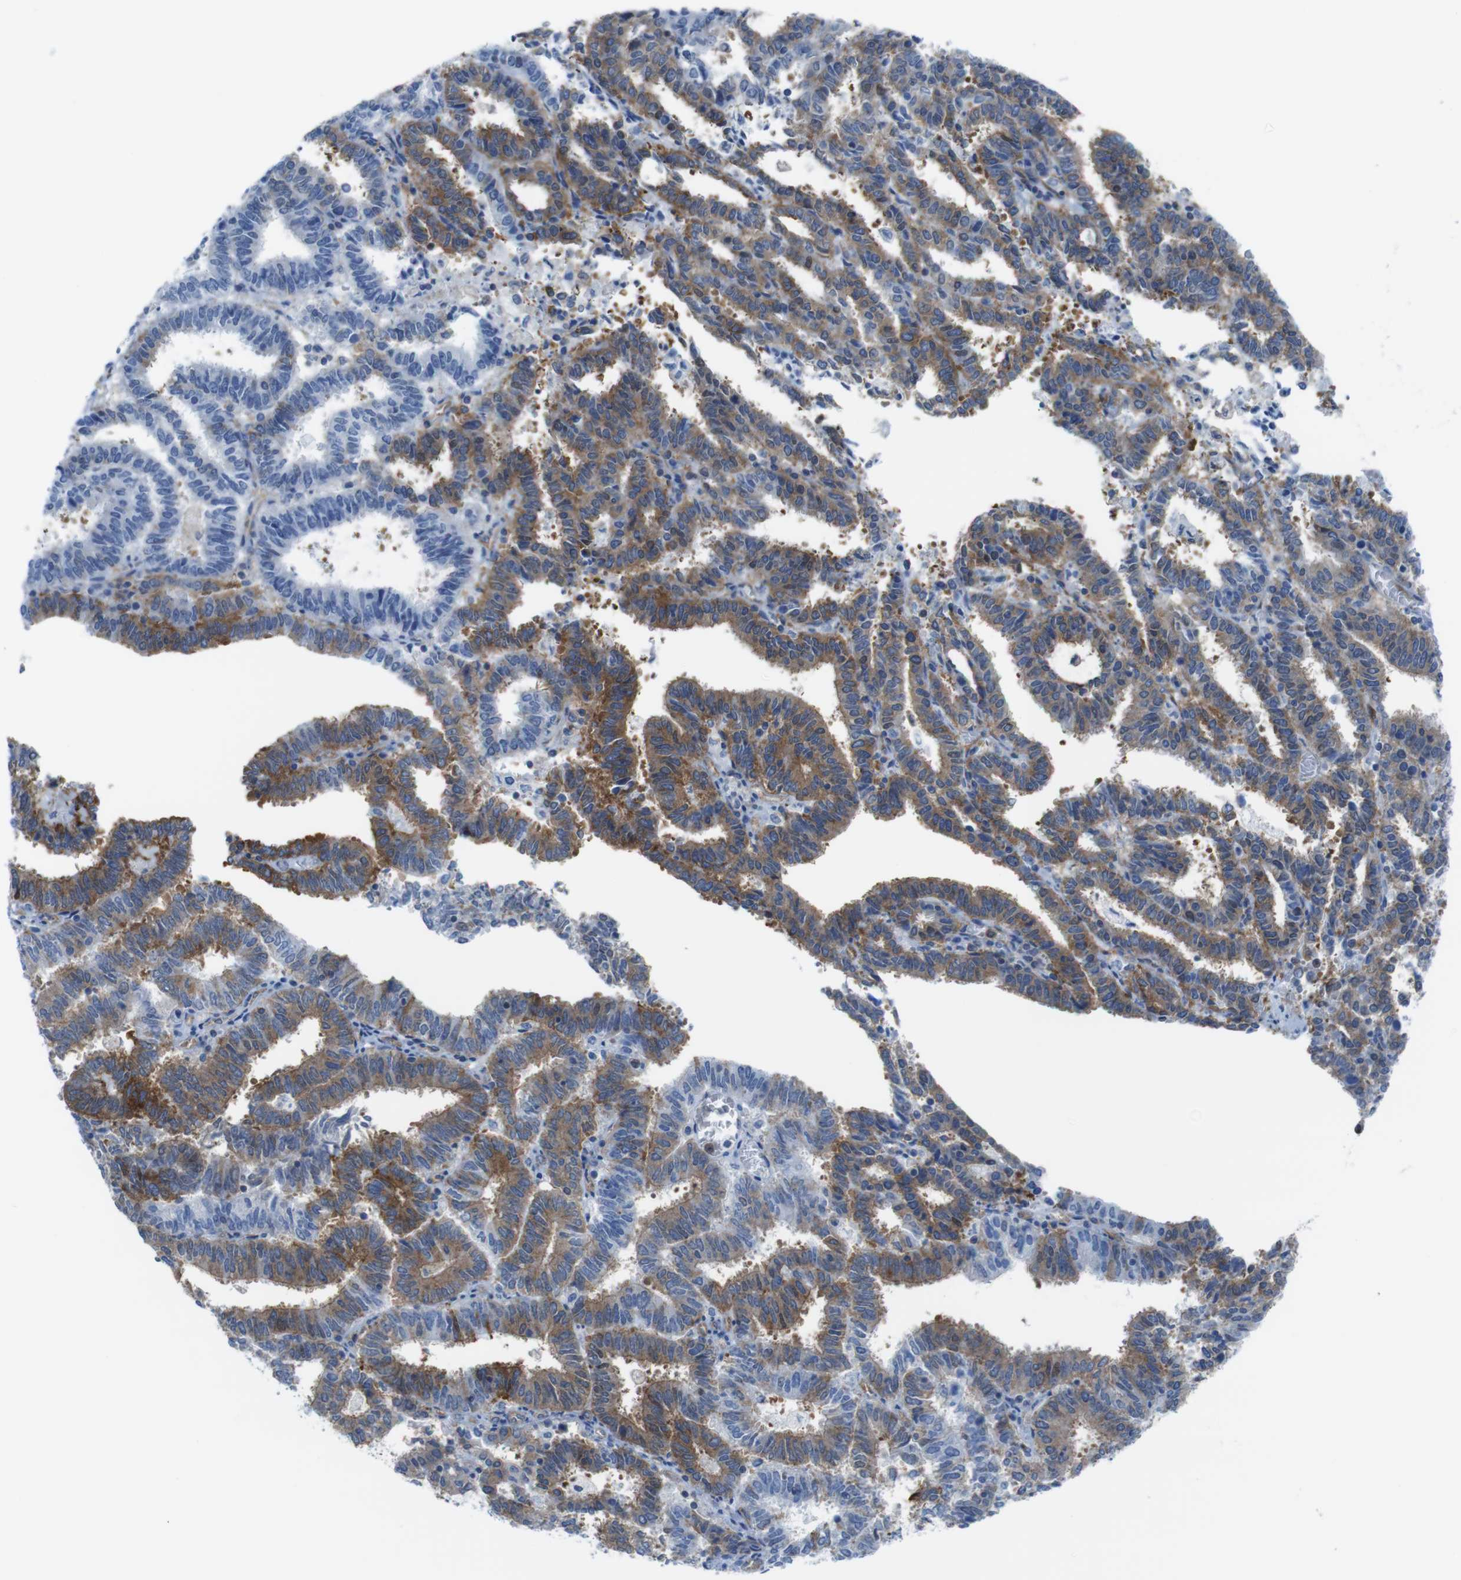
{"staining": {"intensity": "moderate", "quantity": "25%-75%", "location": "cytoplasmic/membranous"}, "tissue": "endometrial cancer", "cell_type": "Tumor cells", "image_type": "cancer", "snomed": [{"axis": "morphology", "description": "Adenocarcinoma, NOS"}, {"axis": "topography", "description": "Uterus"}], "caption": "A brown stain shows moderate cytoplasmic/membranous positivity of a protein in endometrial adenocarcinoma tumor cells.", "gene": "DIAPH2", "patient": {"sex": "female", "age": 83}}